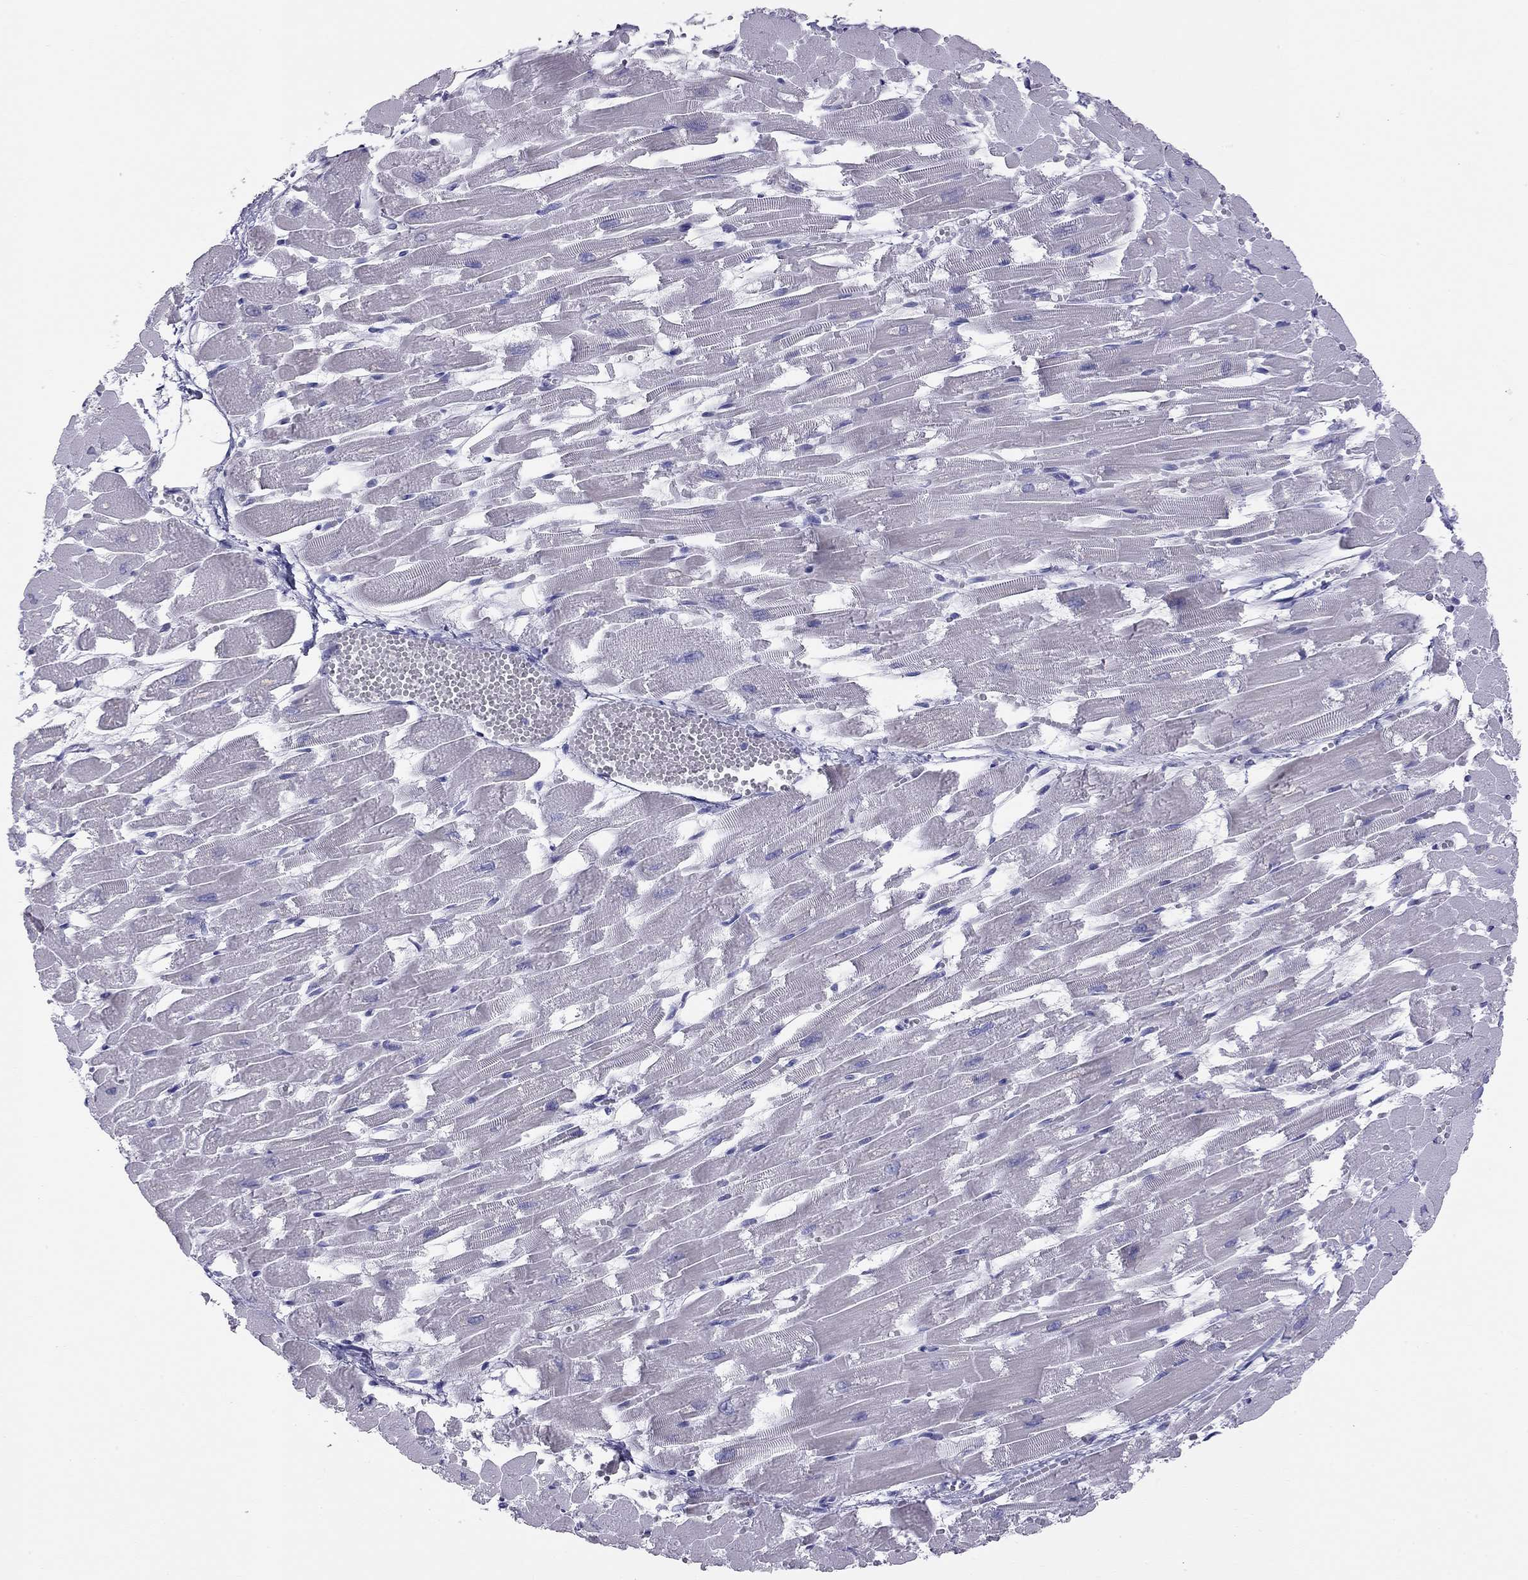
{"staining": {"intensity": "negative", "quantity": "none", "location": "none"}, "tissue": "heart muscle", "cell_type": "Cardiomyocytes", "image_type": "normal", "snomed": [{"axis": "morphology", "description": "Normal tissue, NOS"}, {"axis": "topography", "description": "Heart"}], "caption": "High power microscopy image of an IHC histopathology image of benign heart muscle, revealing no significant positivity in cardiomyocytes. Brightfield microscopy of immunohistochemistry (IHC) stained with DAB (3,3'-diaminobenzidine) (brown) and hematoxylin (blue), captured at high magnification.", "gene": "TRPM3", "patient": {"sex": "female", "age": 52}}